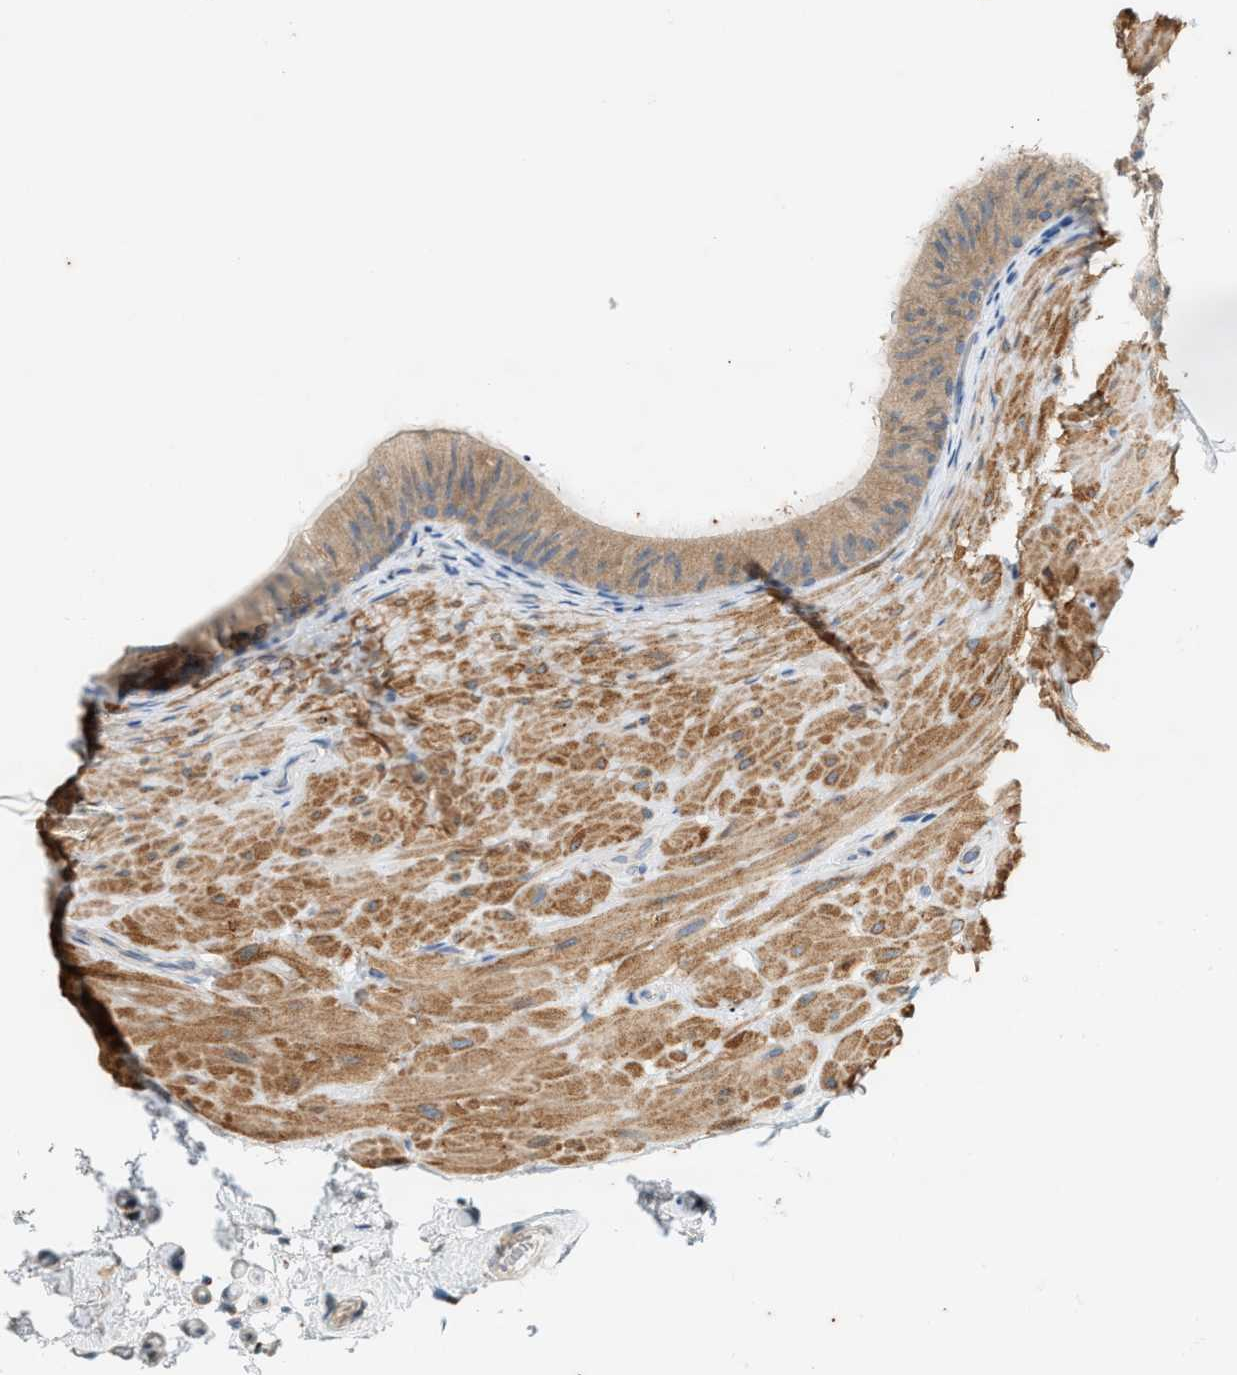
{"staining": {"intensity": "weak", "quantity": ">75%", "location": "cytoplasmic/membranous"}, "tissue": "epididymis", "cell_type": "Glandular cells", "image_type": "normal", "snomed": [{"axis": "morphology", "description": "Normal tissue, NOS"}, {"axis": "topography", "description": "Epididymis"}], "caption": "Glandular cells show low levels of weak cytoplasmic/membranous positivity in approximately >75% of cells in unremarkable epididymis. (brown staining indicates protein expression, while blue staining denotes nuclei).", "gene": "CHPF2", "patient": {"sex": "male", "age": 34}}